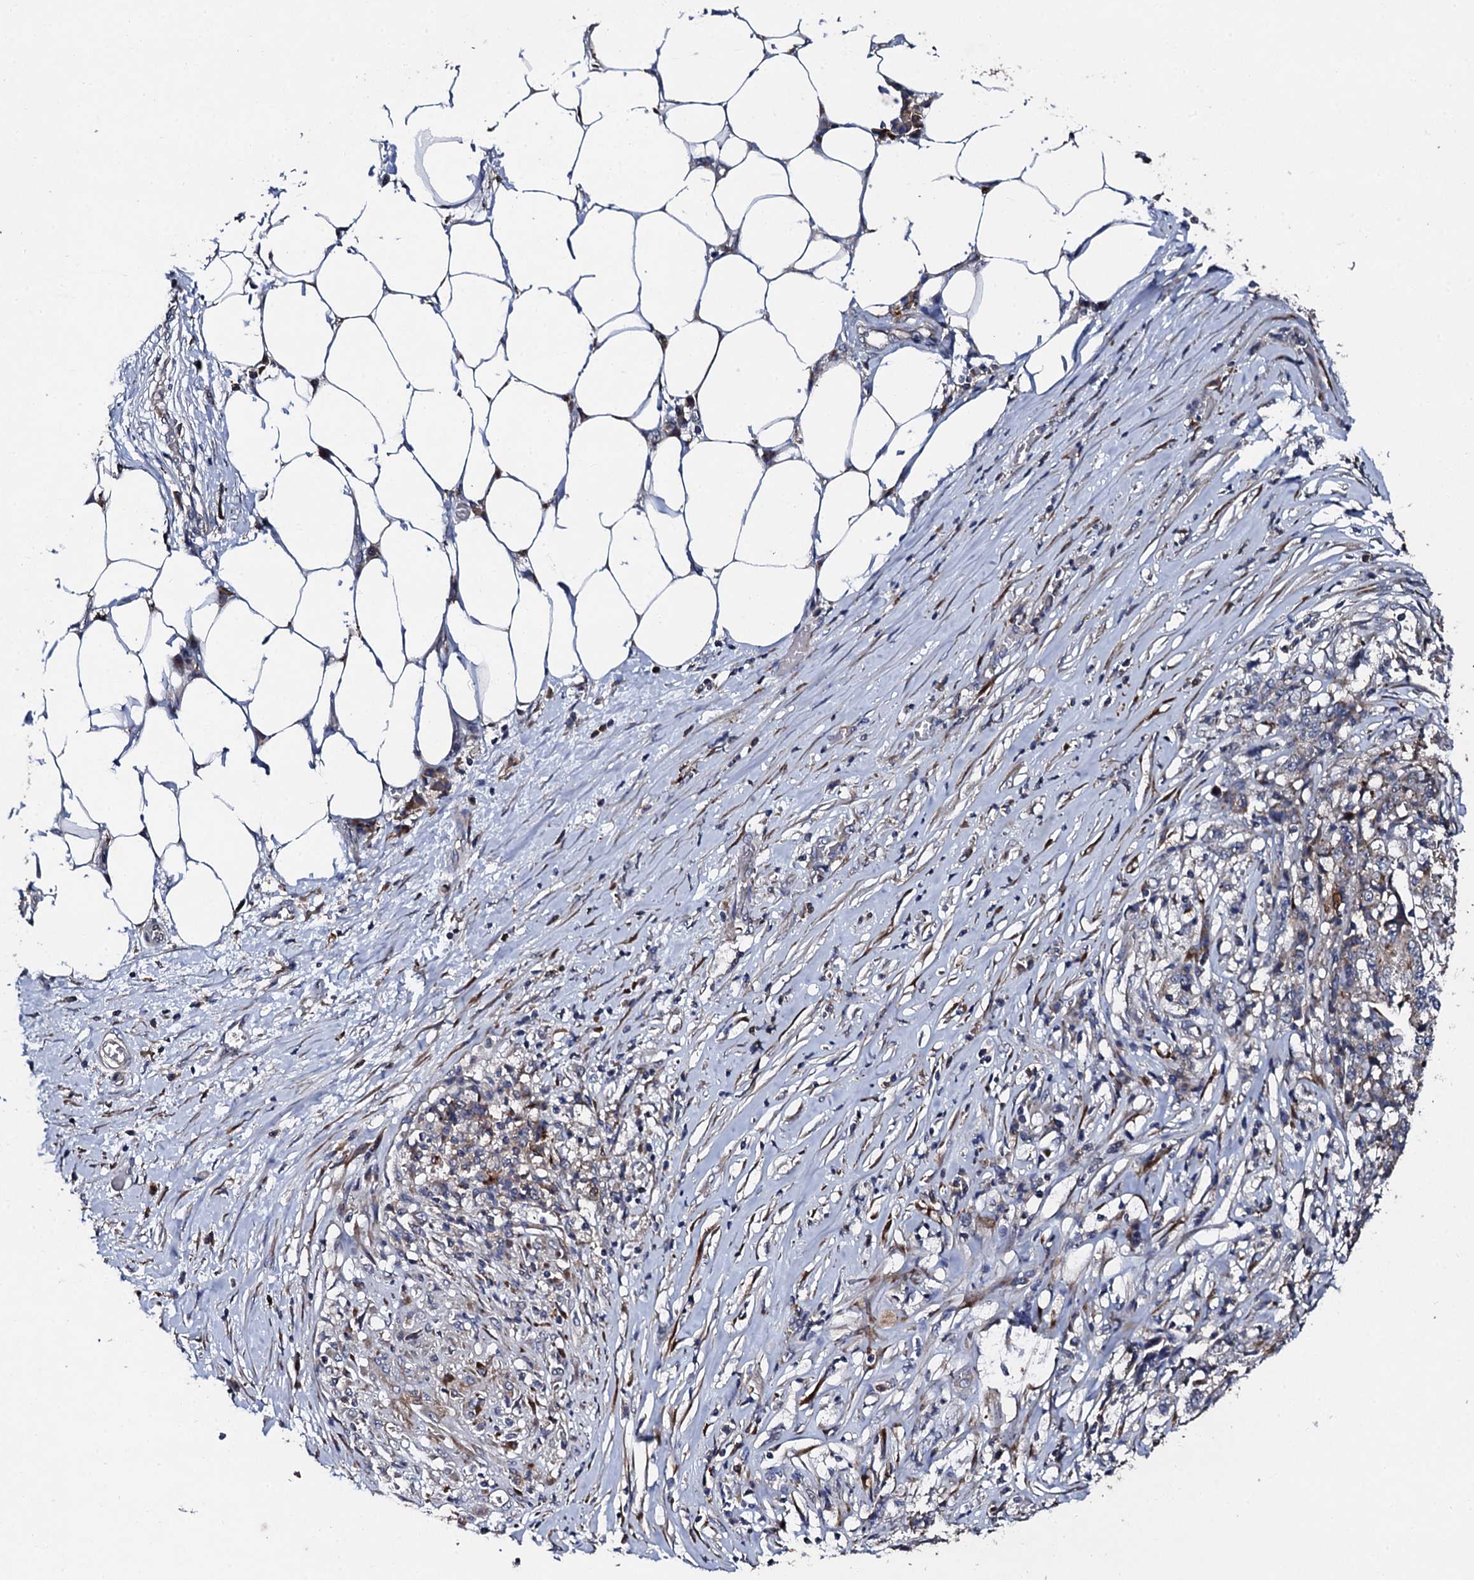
{"staining": {"intensity": "weak", "quantity": "<25%", "location": "cytoplasmic/membranous"}, "tissue": "stomach cancer", "cell_type": "Tumor cells", "image_type": "cancer", "snomed": [{"axis": "morphology", "description": "Adenocarcinoma, NOS"}, {"axis": "topography", "description": "Stomach"}], "caption": "Immunohistochemistry image of neoplastic tissue: stomach adenocarcinoma stained with DAB exhibits no significant protein positivity in tumor cells.", "gene": "LRRC28", "patient": {"sex": "male", "age": 59}}